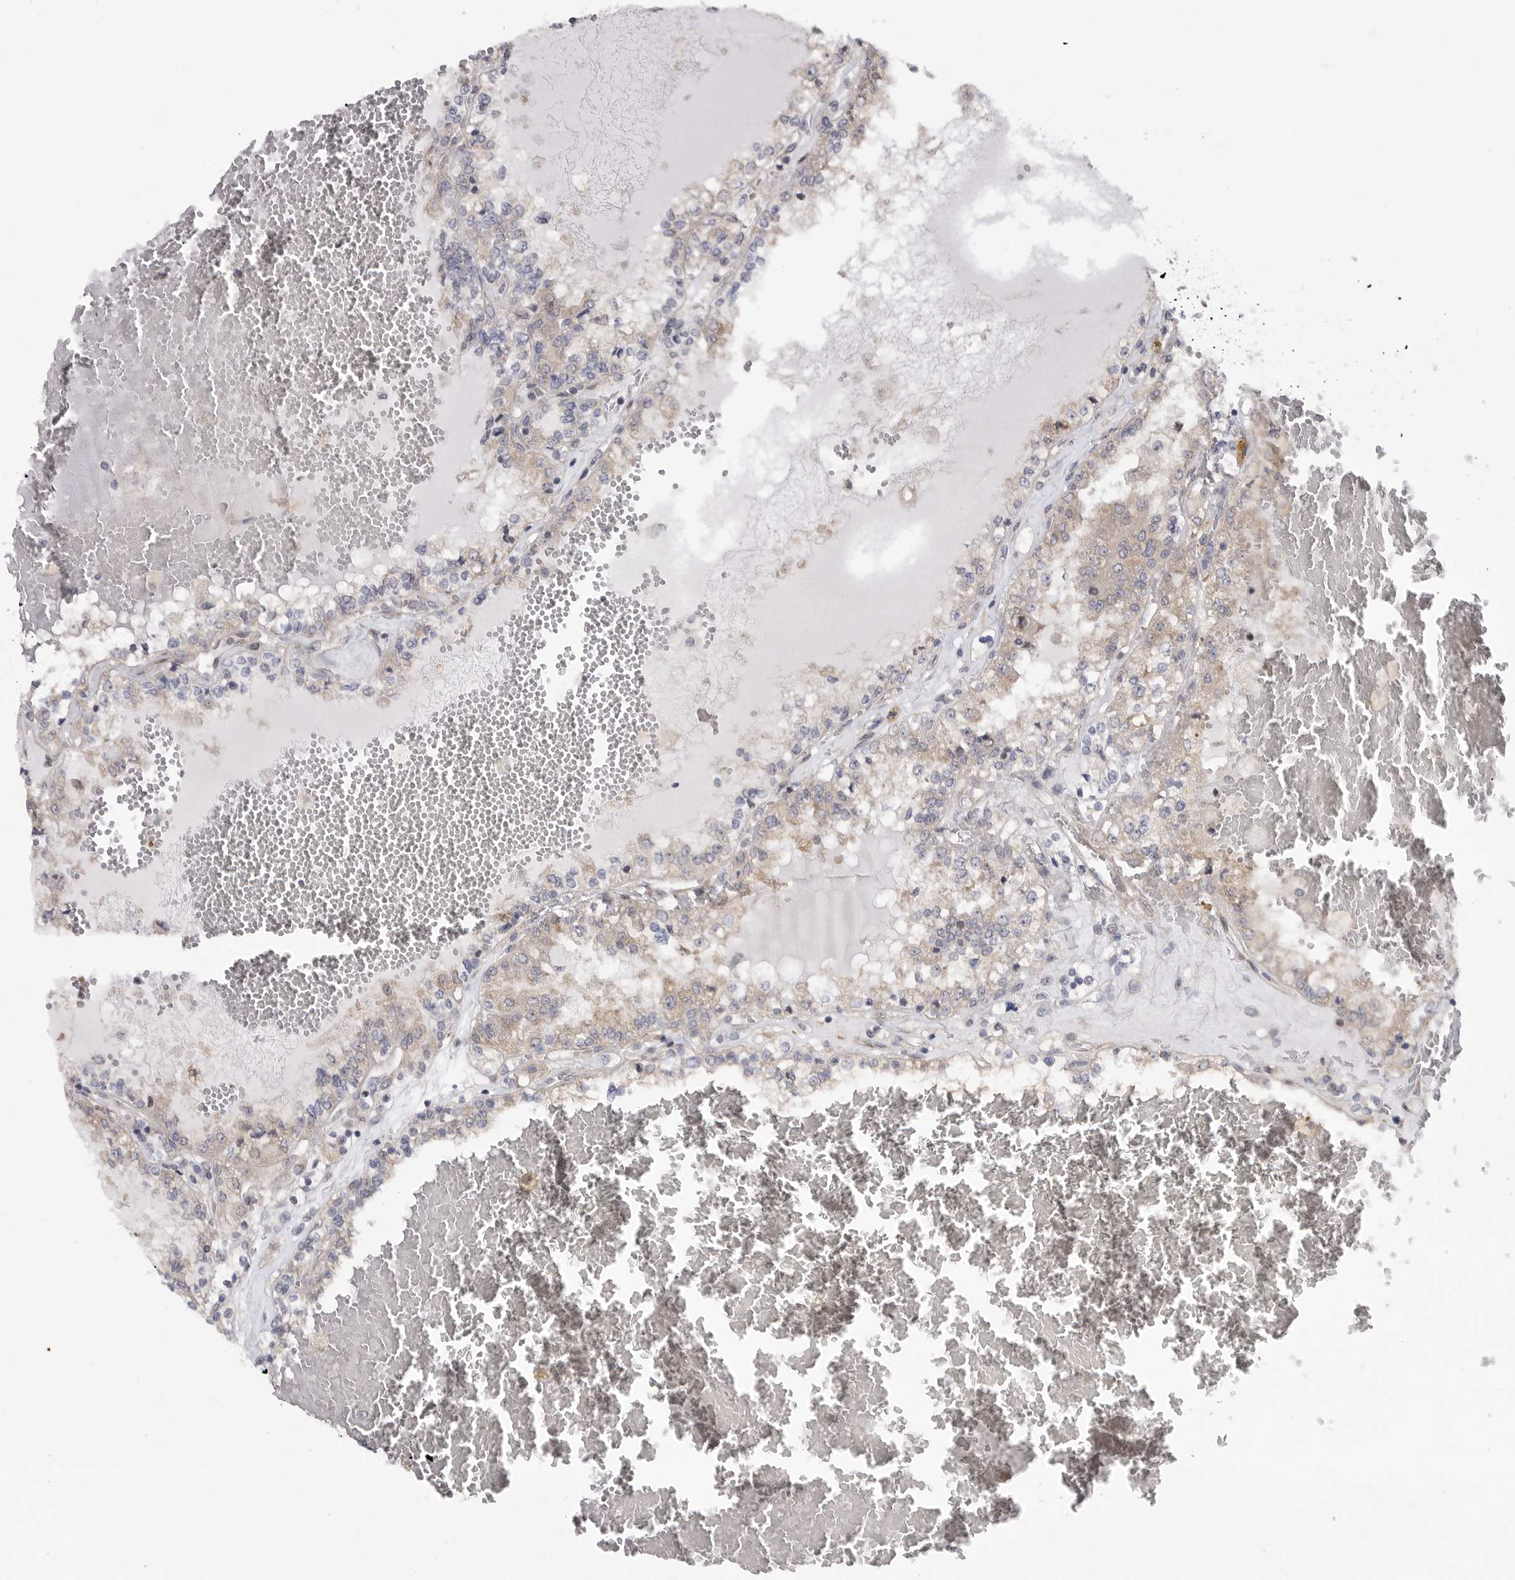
{"staining": {"intensity": "weak", "quantity": "<25%", "location": "cytoplasmic/membranous"}, "tissue": "renal cancer", "cell_type": "Tumor cells", "image_type": "cancer", "snomed": [{"axis": "morphology", "description": "Adenocarcinoma, NOS"}, {"axis": "topography", "description": "Kidney"}], "caption": "A histopathology image of renal cancer stained for a protein exhibits no brown staining in tumor cells.", "gene": "FBXO43", "patient": {"sex": "female", "age": 56}}